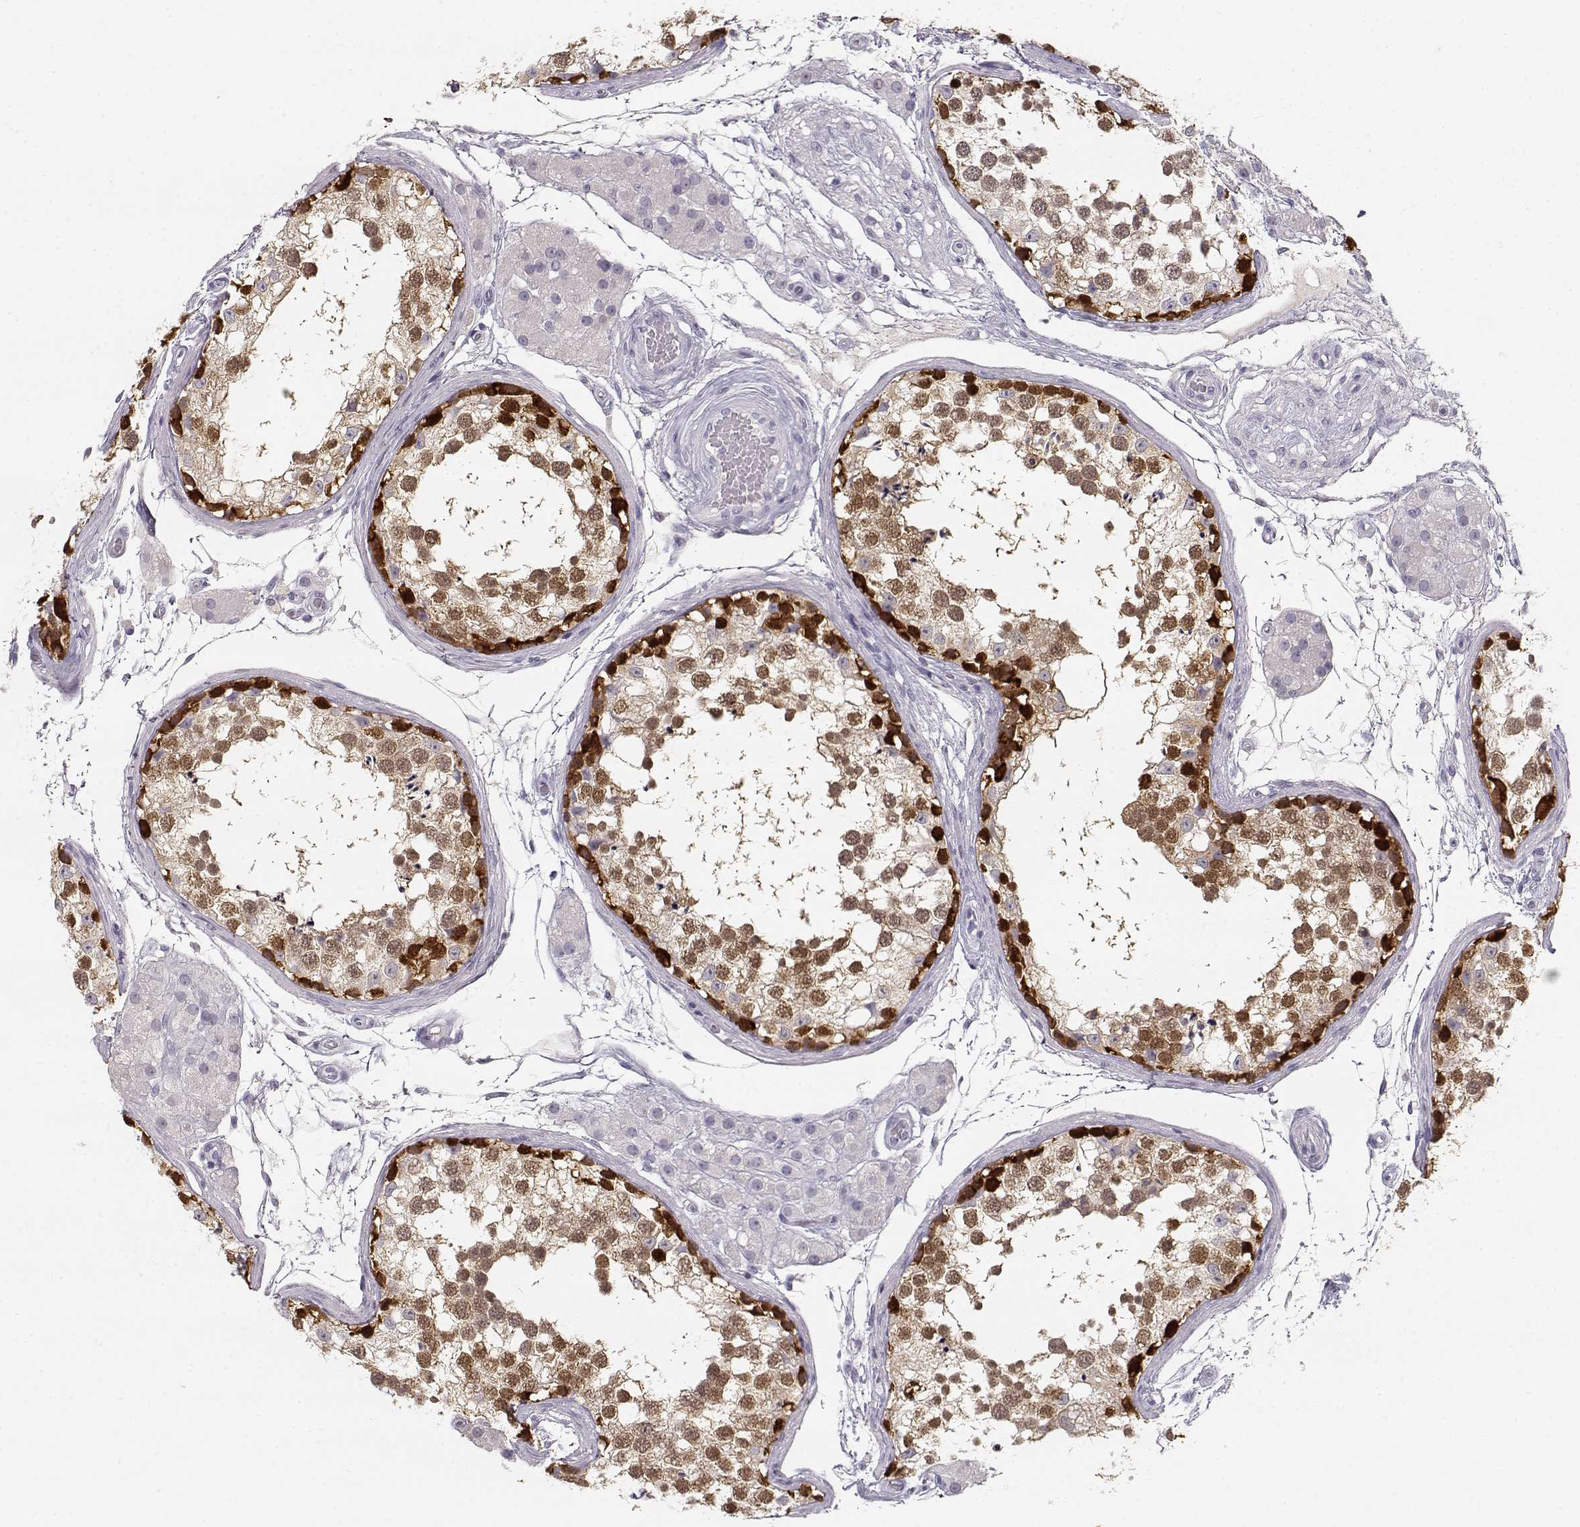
{"staining": {"intensity": "strong", "quantity": "<25%", "location": "cytoplasmic/membranous"}, "tissue": "testis", "cell_type": "Cells in seminiferous ducts", "image_type": "normal", "snomed": [{"axis": "morphology", "description": "Normal tissue, NOS"}, {"axis": "morphology", "description": "Seminoma, NOS"}, {"axis": "topography", "description": "Testis"}], "caption": "Immunohistochemistry of benign testis reveals medium levels of strong cytoplasmic/membranous positivity in approximately <25% of cells in seminiferous ducts.", "gene": "TKTL1", "patient": {"sex": "male", "age": 65}}